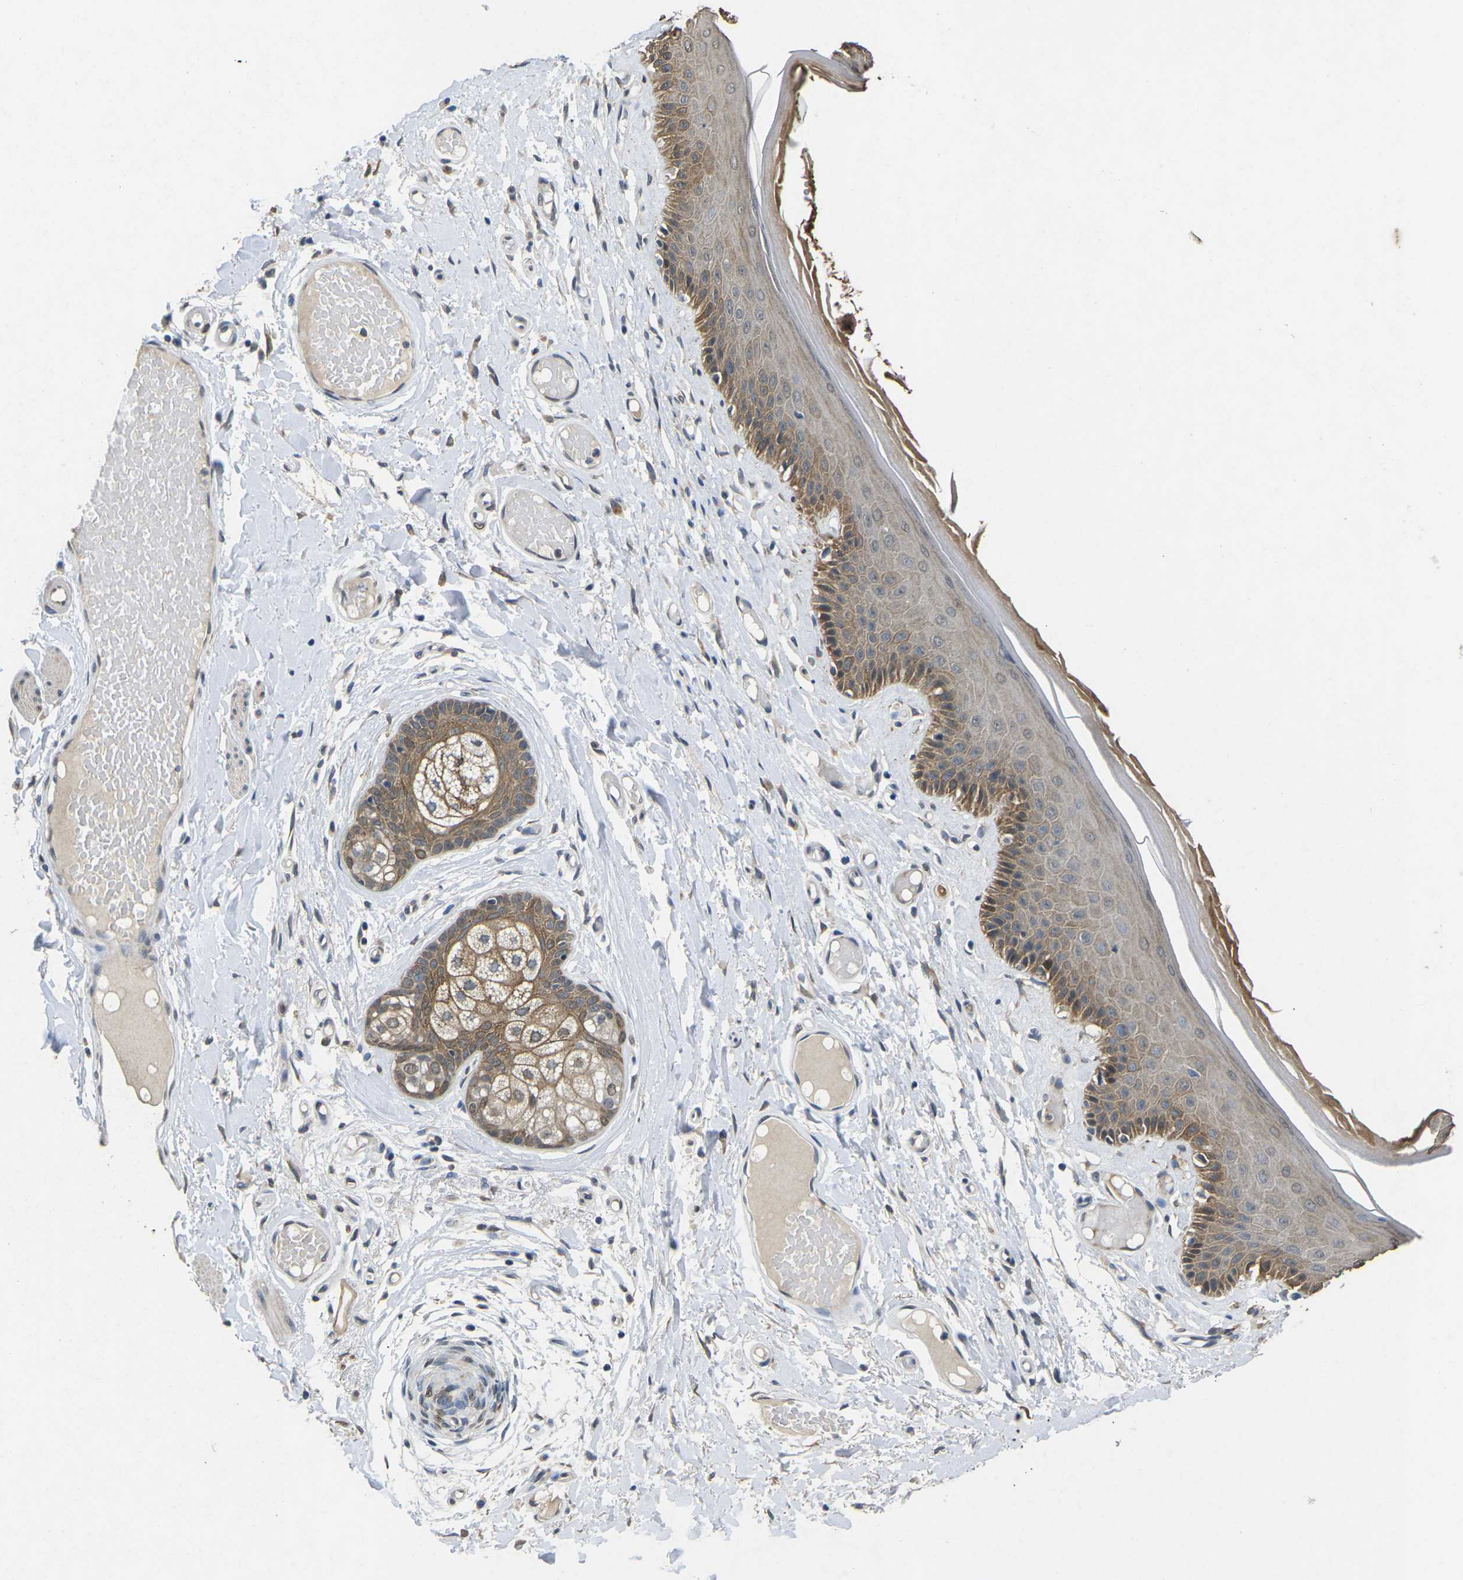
{"staining": {"intensity": "moderate", "quantity": "25%-75%", "location": "cytoplasmic/membranous"}, "tissue": "skin", "cell_type": "Epidermal cells", "image_type": "normal", "snomed": [{"axis": "morphology", "description": "Normal tissue, NOS"}, {"axis": "topography", "description": "Vulva"}], "caption": "DAB (3,3'-diaminobenzidine) immunohistochemical staining of unremarkable skin reveals moderate cytoplasmic/membranous protein positivity in approximately 25%-75% of epidermal cells.", "gene": "SCNN1B", "patient": {"sex": "female", "age": 73}}